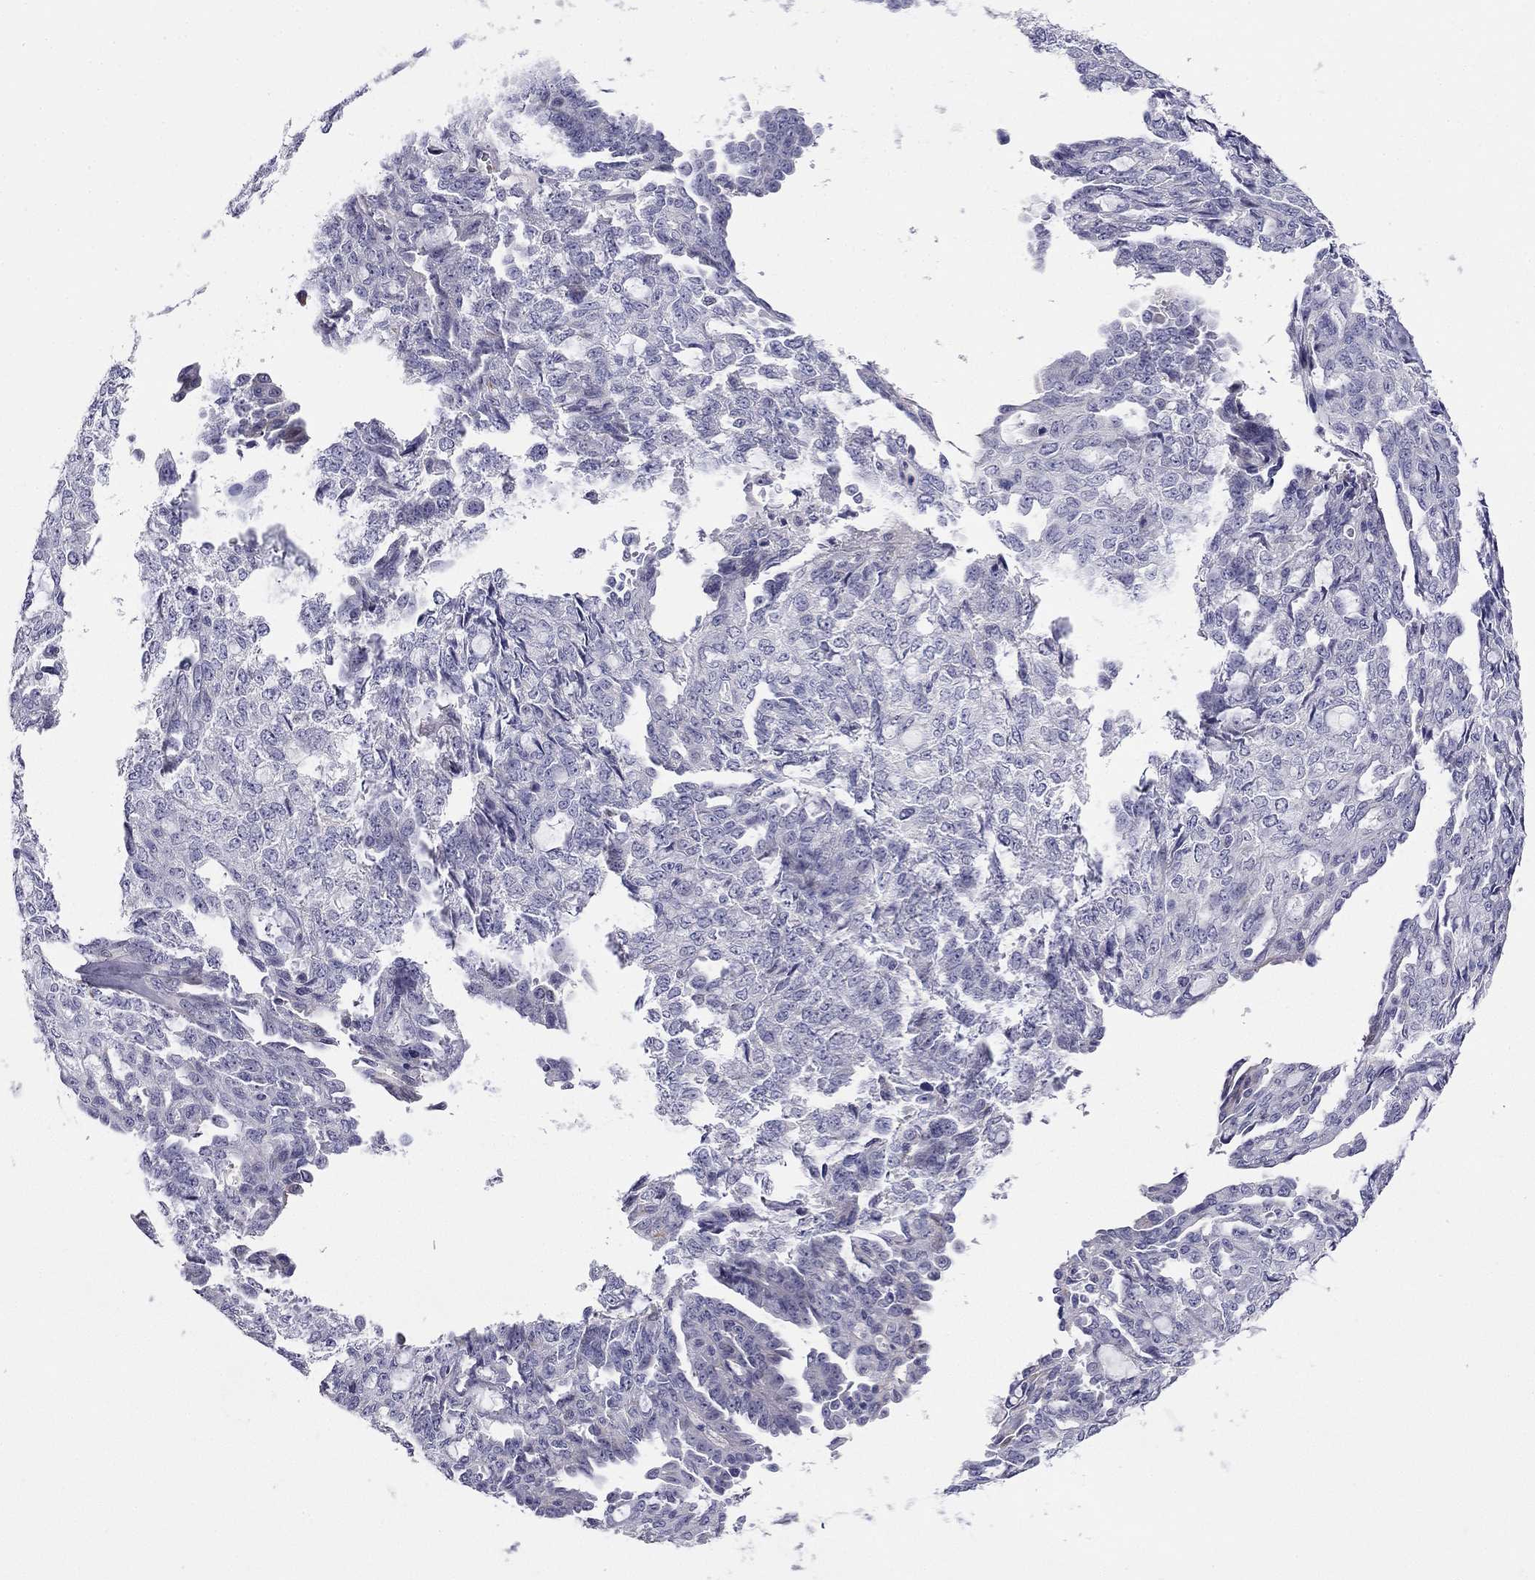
{"staining": {"intensity": "negative", "quantity": "none", "location": "none"}, "tissue": "ovarian cancer", "cell_type": "Tumor cells", "image_type": "cancer", "snomed": [{"axis": "morphology", "description": "Cystadenocarcinoma, serous, NOS"}, {"axis": "topography", "description": "Ovary"}], "caption": "Human ovarian serous cystadenocarcinoma stained for a protein using immunohistochemistry reveals no expression in tumor cells.", "gene": "RTL1", "patient": {"sex": "female", "age": 71}}